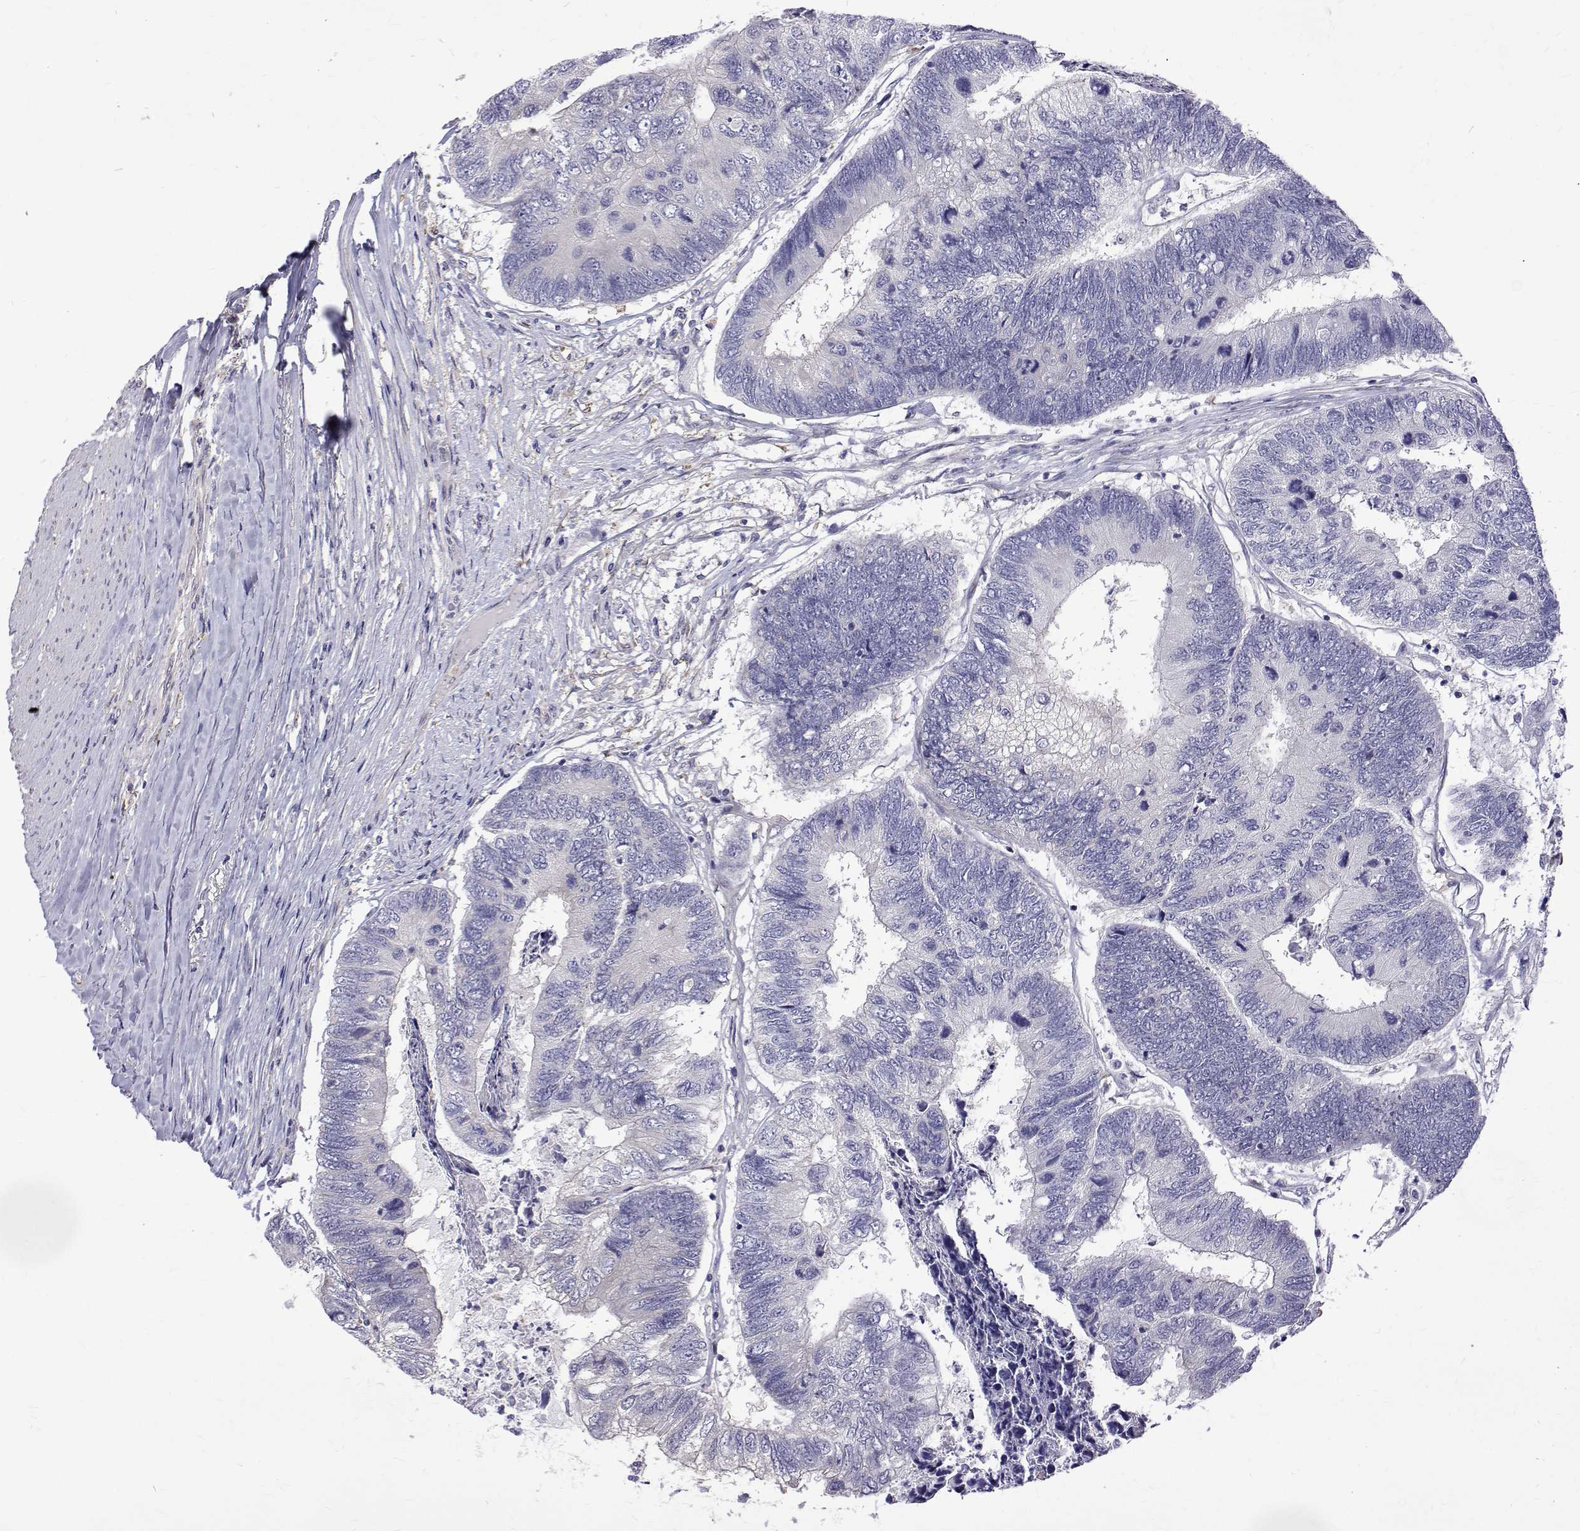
{"staining": {"intensity": "negative", "quantity": "none", "location": "none"}, "tissue": "colorectal cancer", "cell_type": "Tumor cells", "image_type": "cancer", "snomed": [{"axis": "morphology", "description": "Adenocarcinoma, NOS"}, {"axis": "topography", "description": "Colon"}], "caption": "A micrograph of colorectal cancer stained for a protein demonstrates no brown staining in tumor cells. Brightfield microscopy of IHC stained with DAB (3,3'-diaminobenzidine) (brown) and hematoxylin (blue), captured at high magnification.", "gene": "PADI1", "patient": {"sex": "female", "age": 67}}